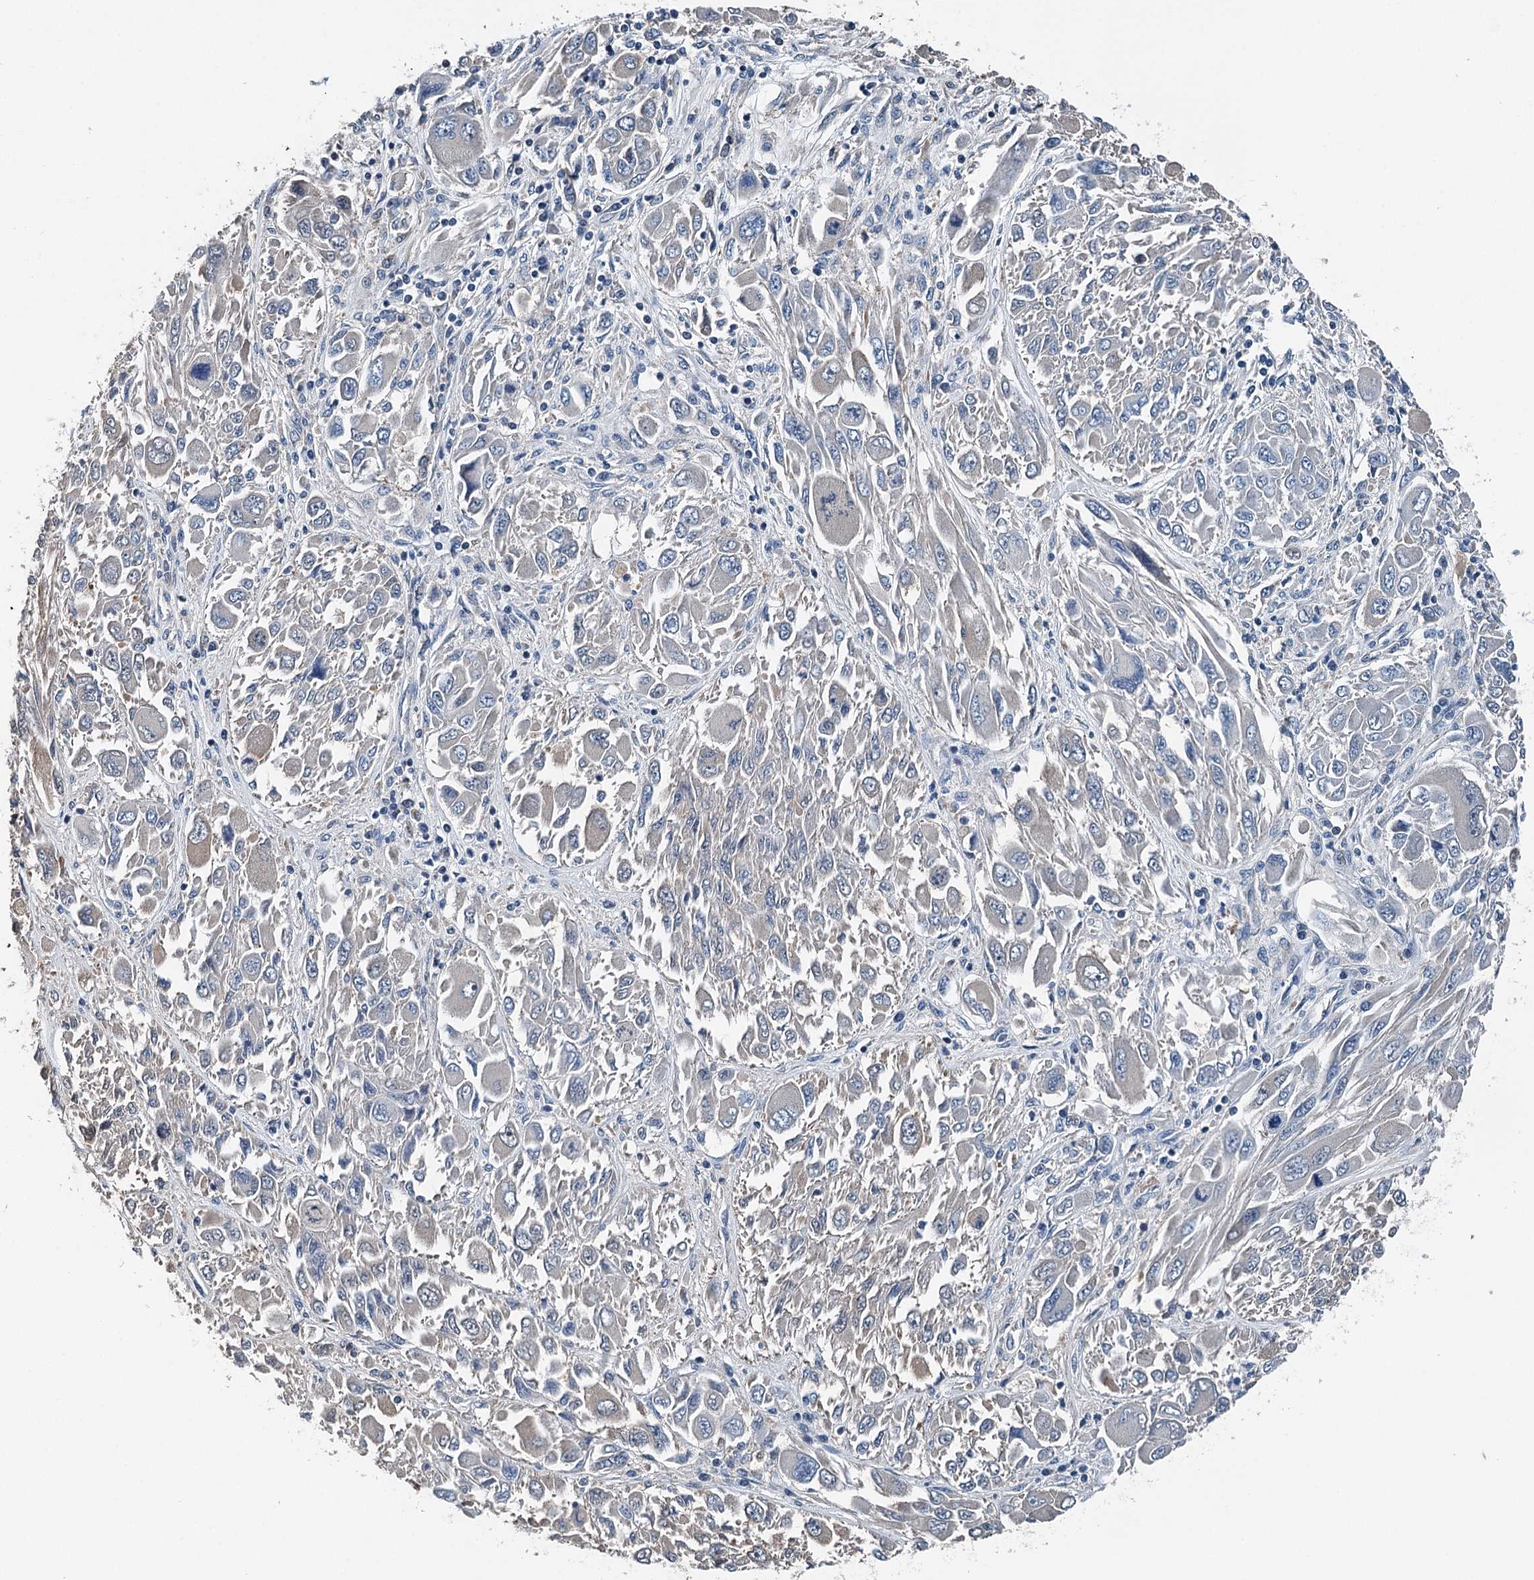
{"staining": {"intensity": "negative", "quantity": "none", "location": "none"}, "tissue": "melanoma", "cell_type": "Tumor cells", "image_type": "cancer", "snomed": [{"axis": "morphology", "description": "Malignant melanoma, NOS"}, {"axis": "topography", "description": "Skin"}], "caption": "Immunohistochemistry histopathology image of melanoma stained for a protein (brown), which shows no staining in tumor cells.", "gene": "BHMT", "patient": {"sex": "female", "age": 91}}